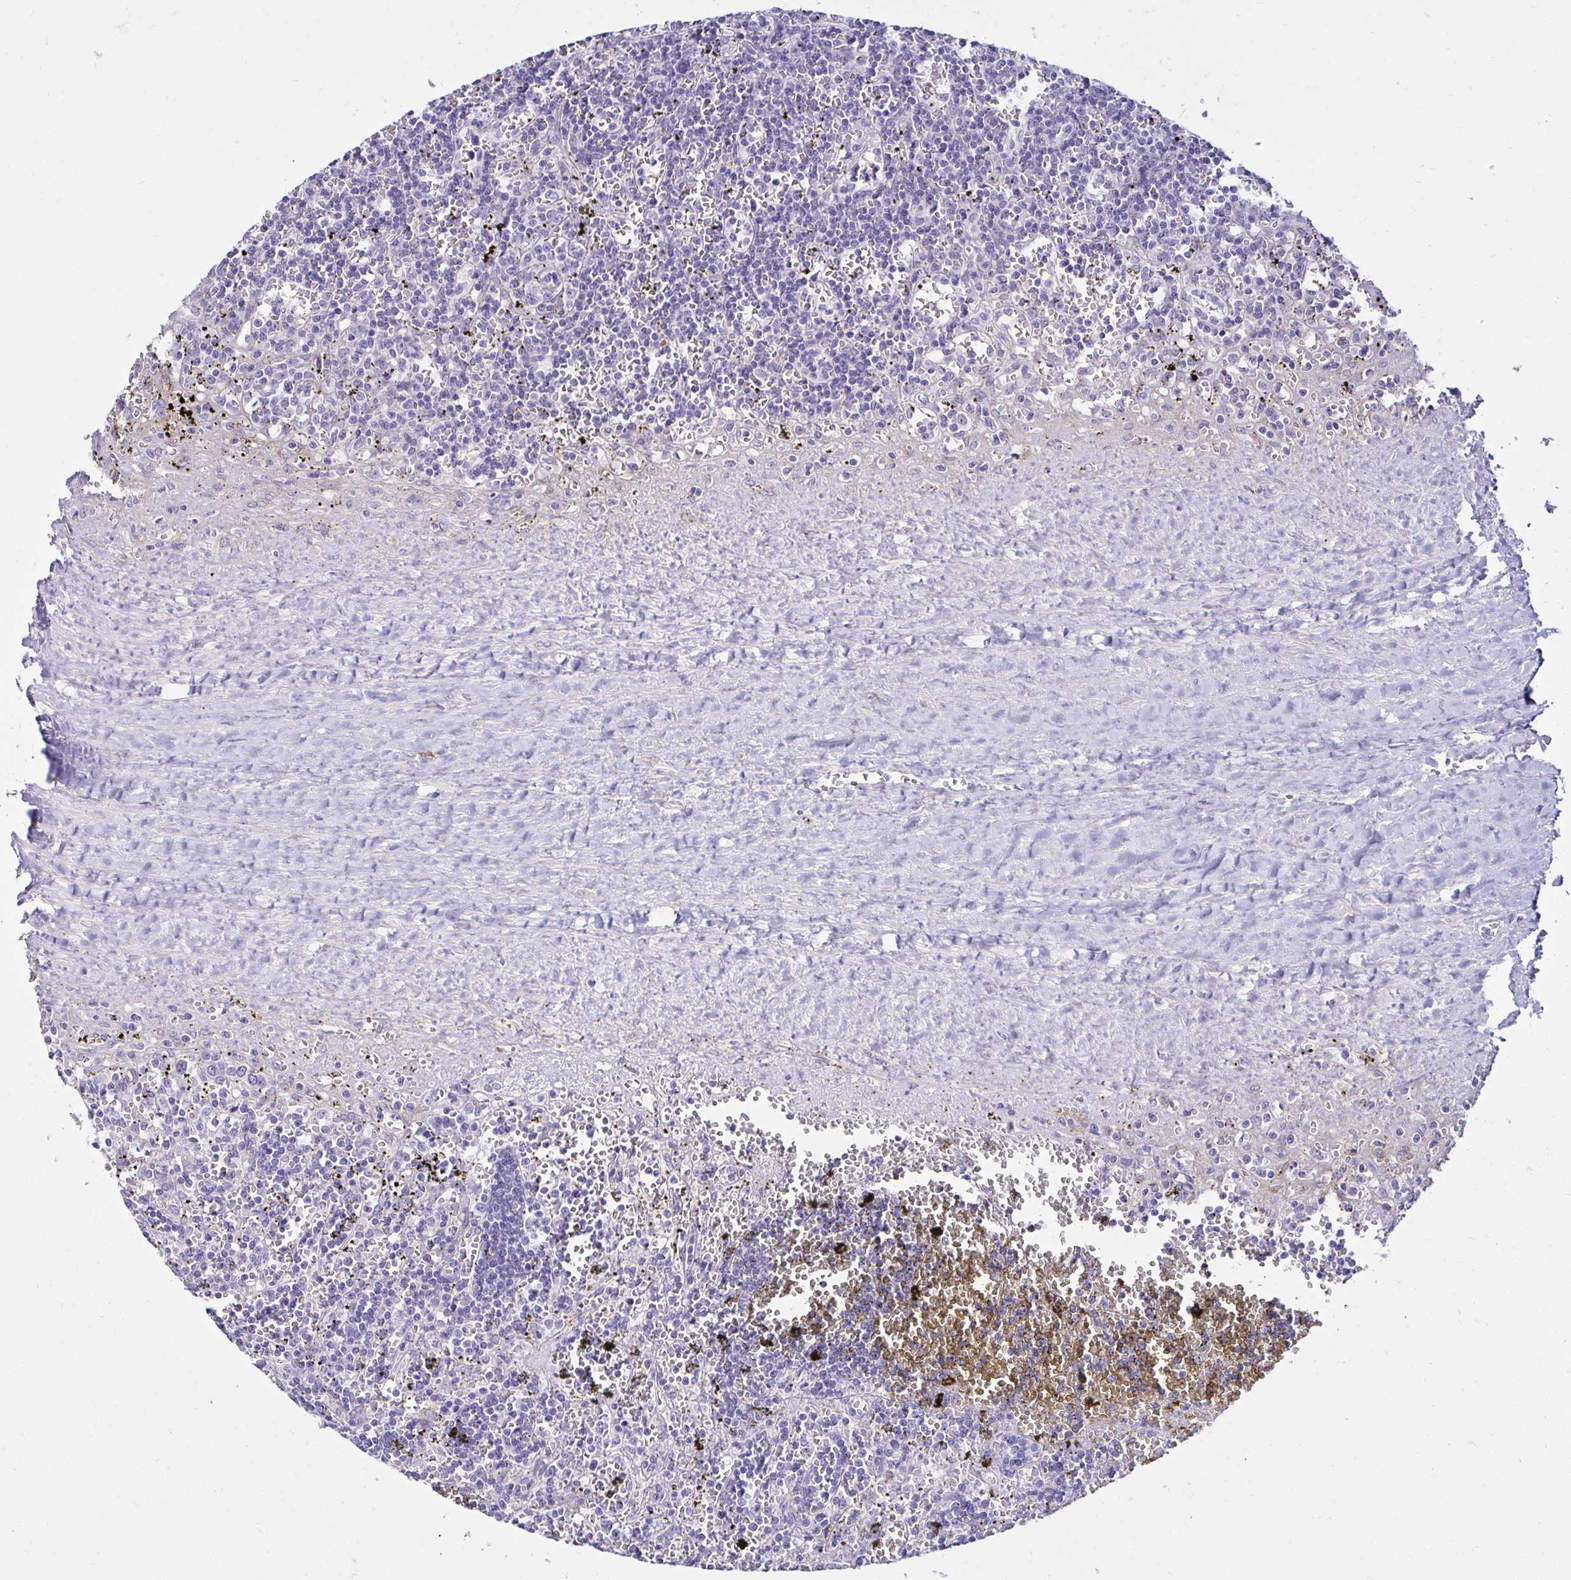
{"staining": {"intensity": "negative", "quantity": "none", "location": "none"}, "tissue": "lymphoma", "cell_type": "Tumor cells", "image_type": "cancer", "snomed": [{"axis": "morphology", "description": "Malignant lymphoma, non-Hodgkin's type, Low grade"}, {"axis": "topography", "description": "Spleen"}], "caption": "DAB (3,3'-diaminobenzidine) immunohistochemical staining of lymphoma reveals no significant staining in tumor cells. (Stains: DAB (3,3'-diaminobenzidine) immunohistochemistry with hematoxylin counter stain, Microscopy: brightfield microscopy at high magnification).", "gene": "ANKRD62", "patient": {"sex": "male", "age": 60}}